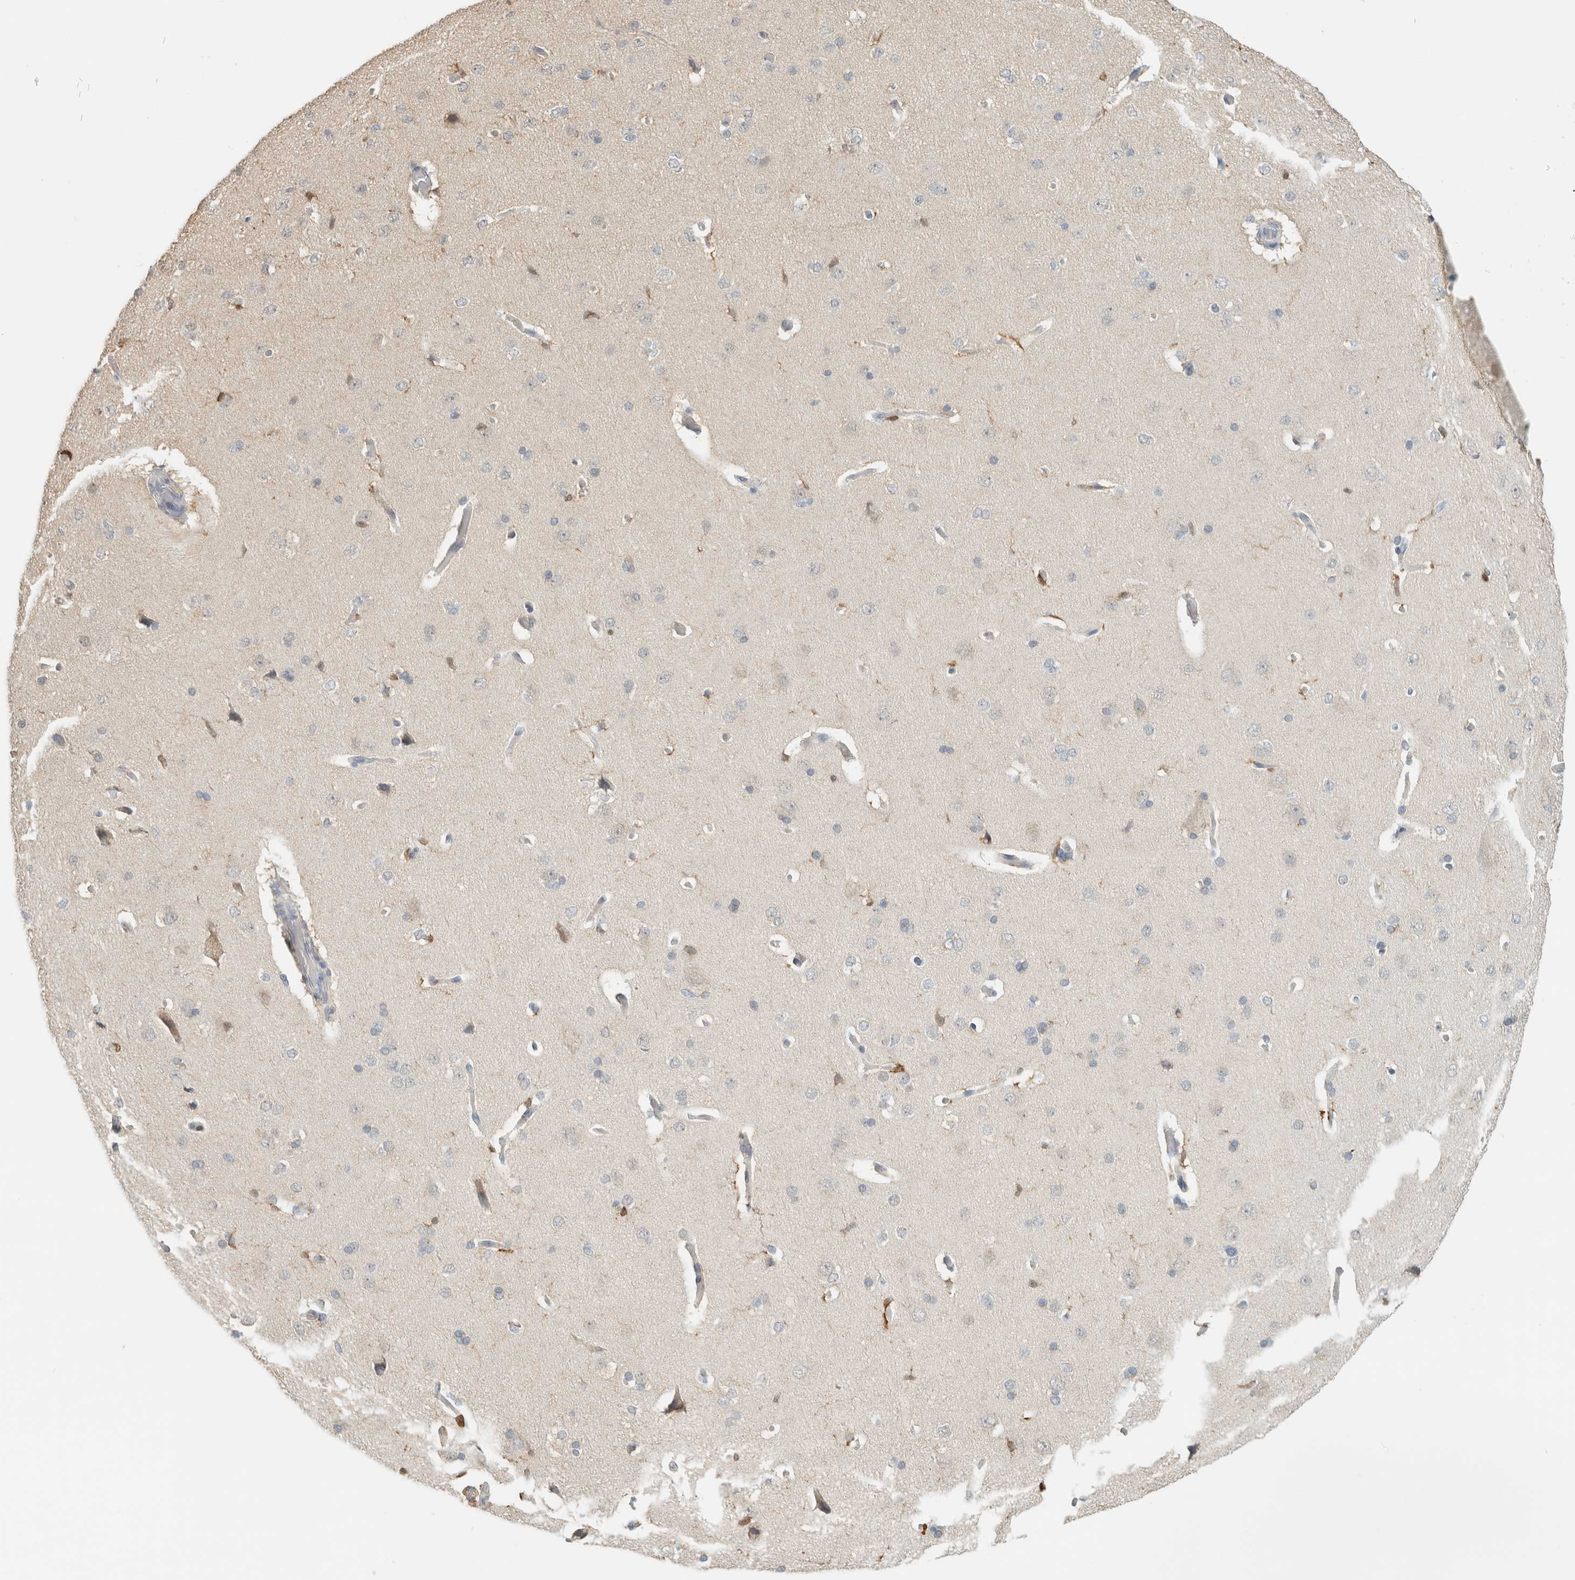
{"staining": {"intensity": "negative", "quantity": "none", "location": "none"}, "tissue": "cerebral cortex", "cell_type": "Endothelial cells", "image_type": "normal", "snomed": [{"axis": "morphology", "description": "Normal tissue, NOS"}, {"axis": "topography", "description": "Cerebral cortex"}], "caption": "This is an immunohistochemistry (IHC) photomicrograph of benign human cerebral cortex. There is no expression in endothelial cells.", "gene": "CAPG", "patient": {"sex": "male", "age": 62}}